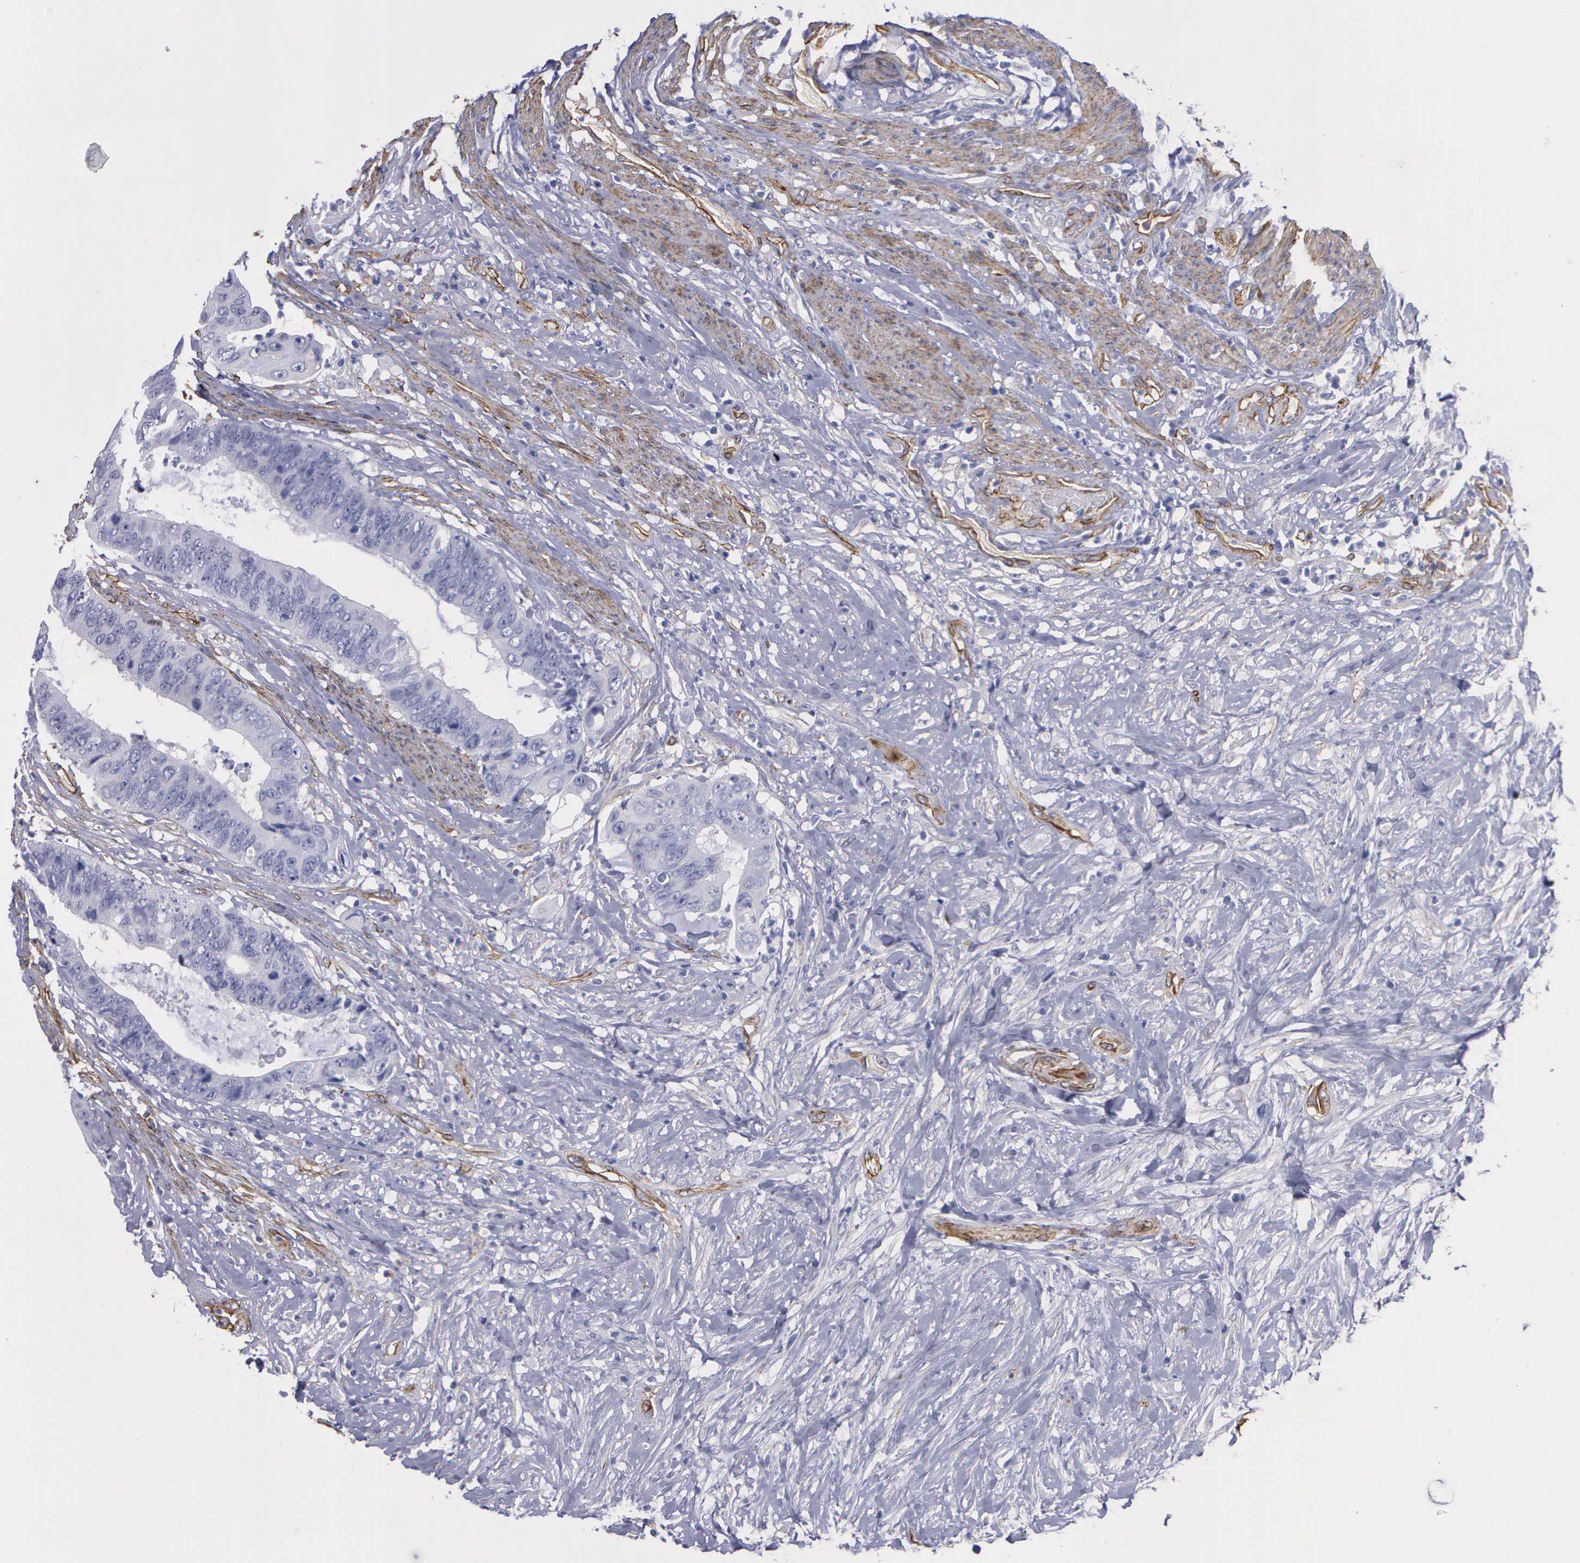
{"staining": {"intensity": "negative", "quantity": "none", "location": "none"}, "tissue": "colorectal cancer", "cell_type": "Tumor cells", "image_type": "cancer", "snomed": [{"axis": "morphology", "description": "Adenocarcinoma, NOS"}, {"axis": "topography", "description": "Rectum"}], "caption": "Tumor cells show no significant expression in colorectal adenocarcinoma.", "gene": "MAGEB10", "patient": {"sex": "female", "age": 65}}